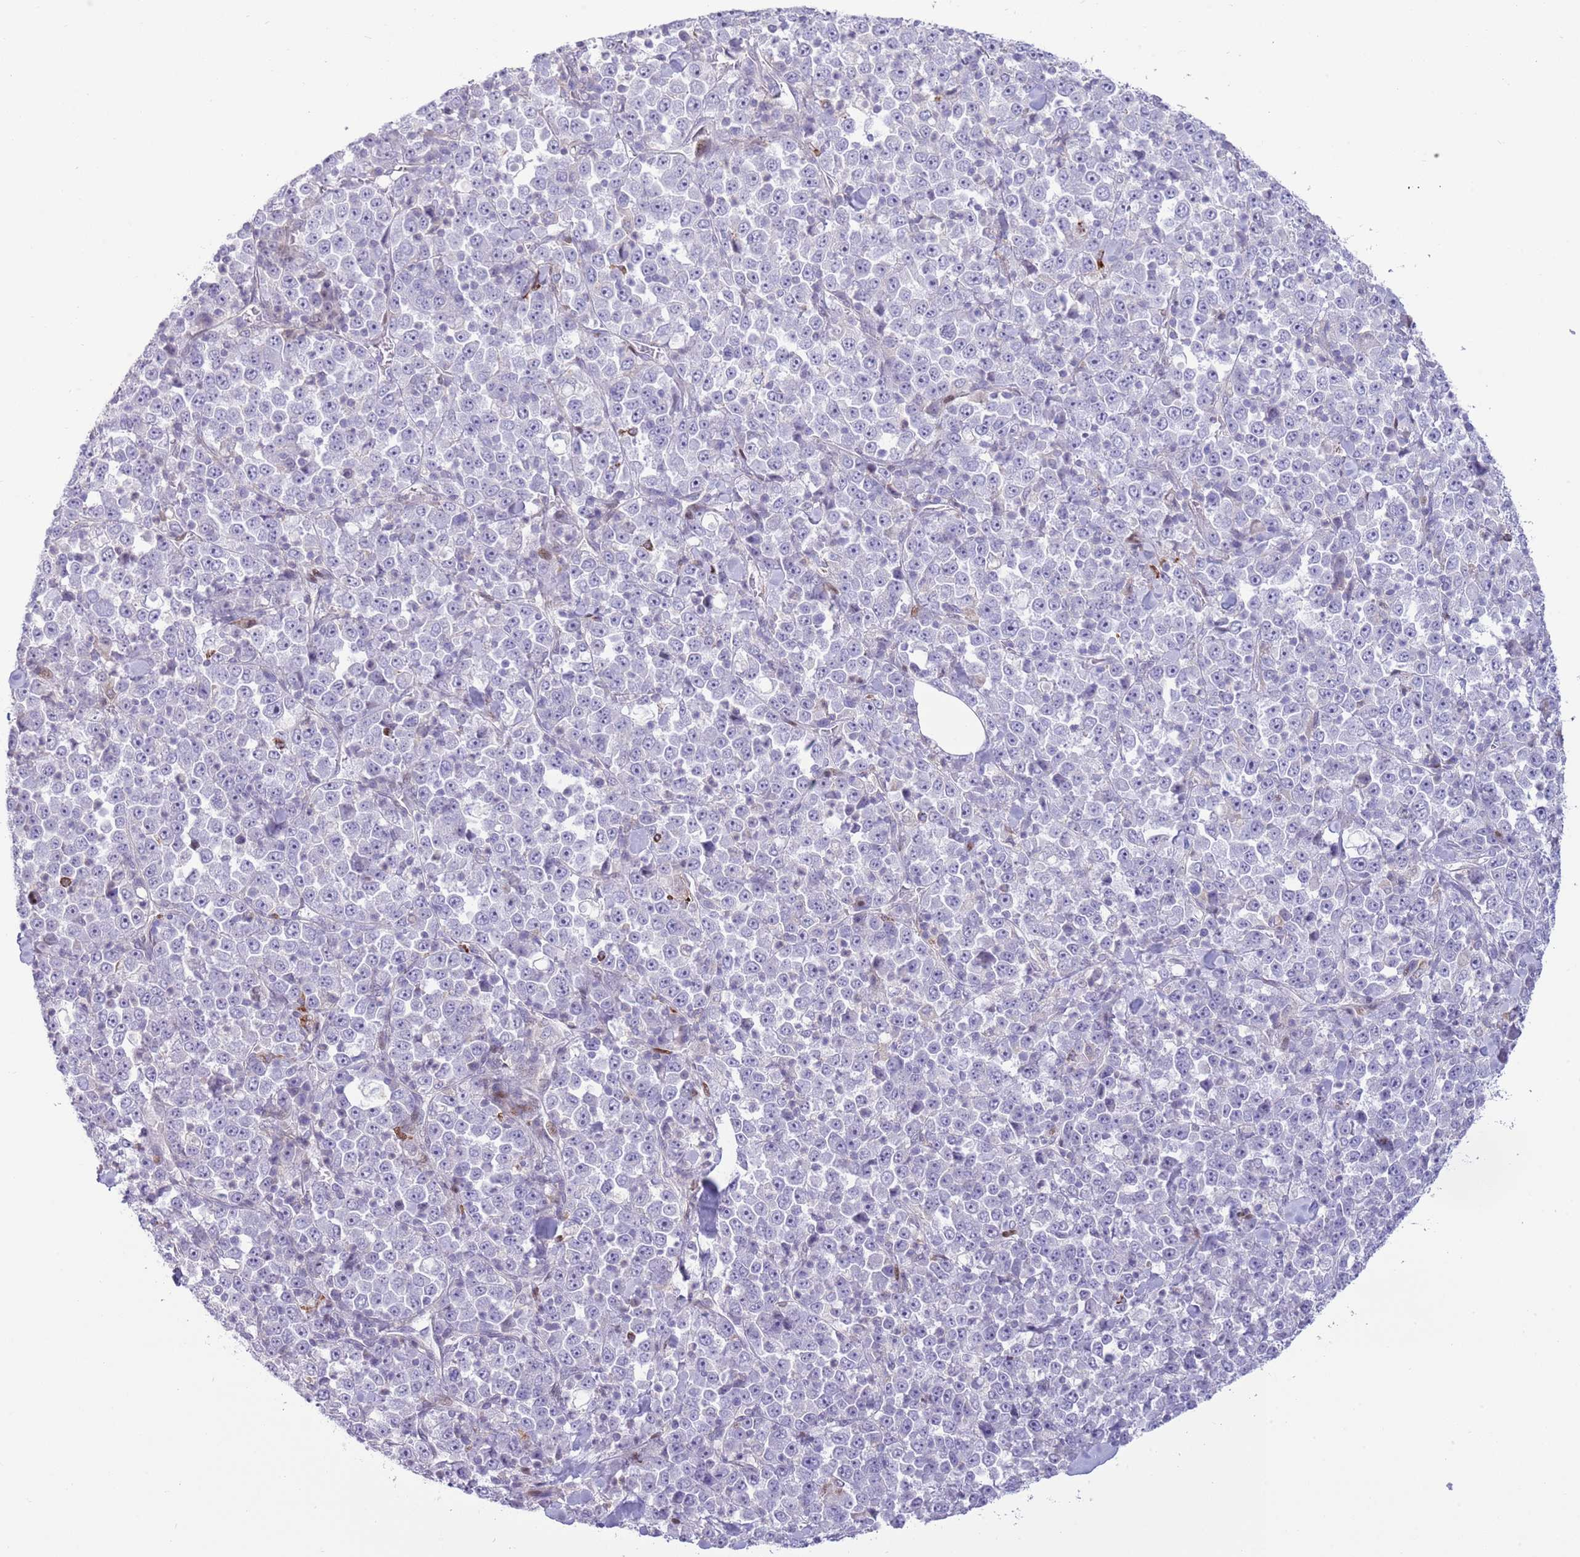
{"staining": {"intensity": "negative", "quantity": "none", "location": "none"}, "tissue": "stomach cancer", "cell_type": "Tumor cells", "image_type": "cancer", "snomed": [{"axis": "morphology", "description": "Normal tissue, NOS"}, {"axis": "morphology", "description": "Adenocarcinoma, NOS"}, {"axis": "topography", "description": "Stomach, upper"}, {"axis": "topography", "description": "Stomach"}], "caption": "The histopathology image shows no staining of tumor cells in stomach adenocarcinoma.", "gene": "ANO8", "patient": {"sex": "male", "age": 59}}